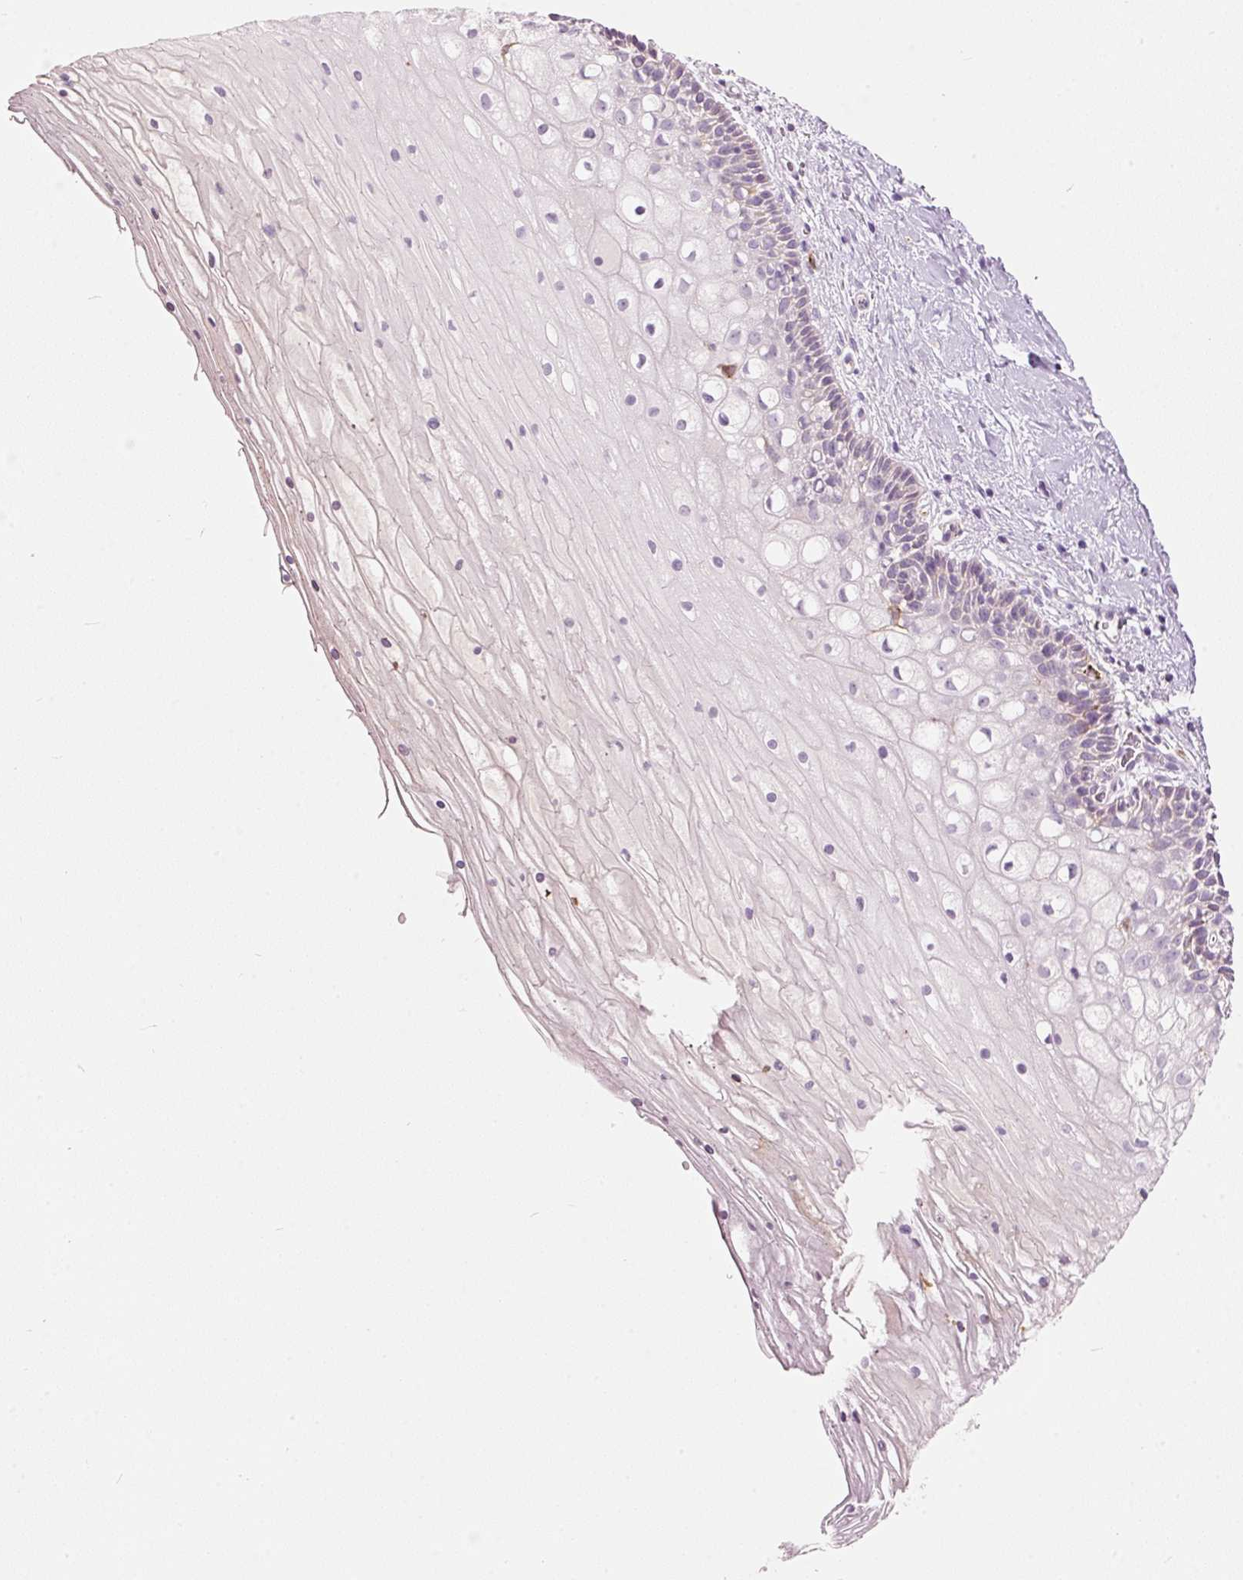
{"staining": {"intensity": "strong", "quantity": "<25%", "location": "cytoplasmic/membranous"}, "tissue": "cervix", "cell_type": "Glandular cells", "image_type": "normal", "snomed": [{"axis": "morphology", "description": "Normal tissue, NOS"}, {"axis": "topography", "description": "Cervix"}], "caption": "A histopathology image showing strong cytoplasmic/membranous expression in approximately <25% of glandular cells in benign cervix, as visualized by brown immunohistochemical staining.", "gene": "MTHFD2", "patient": {"sex": "female", "age": 36}}